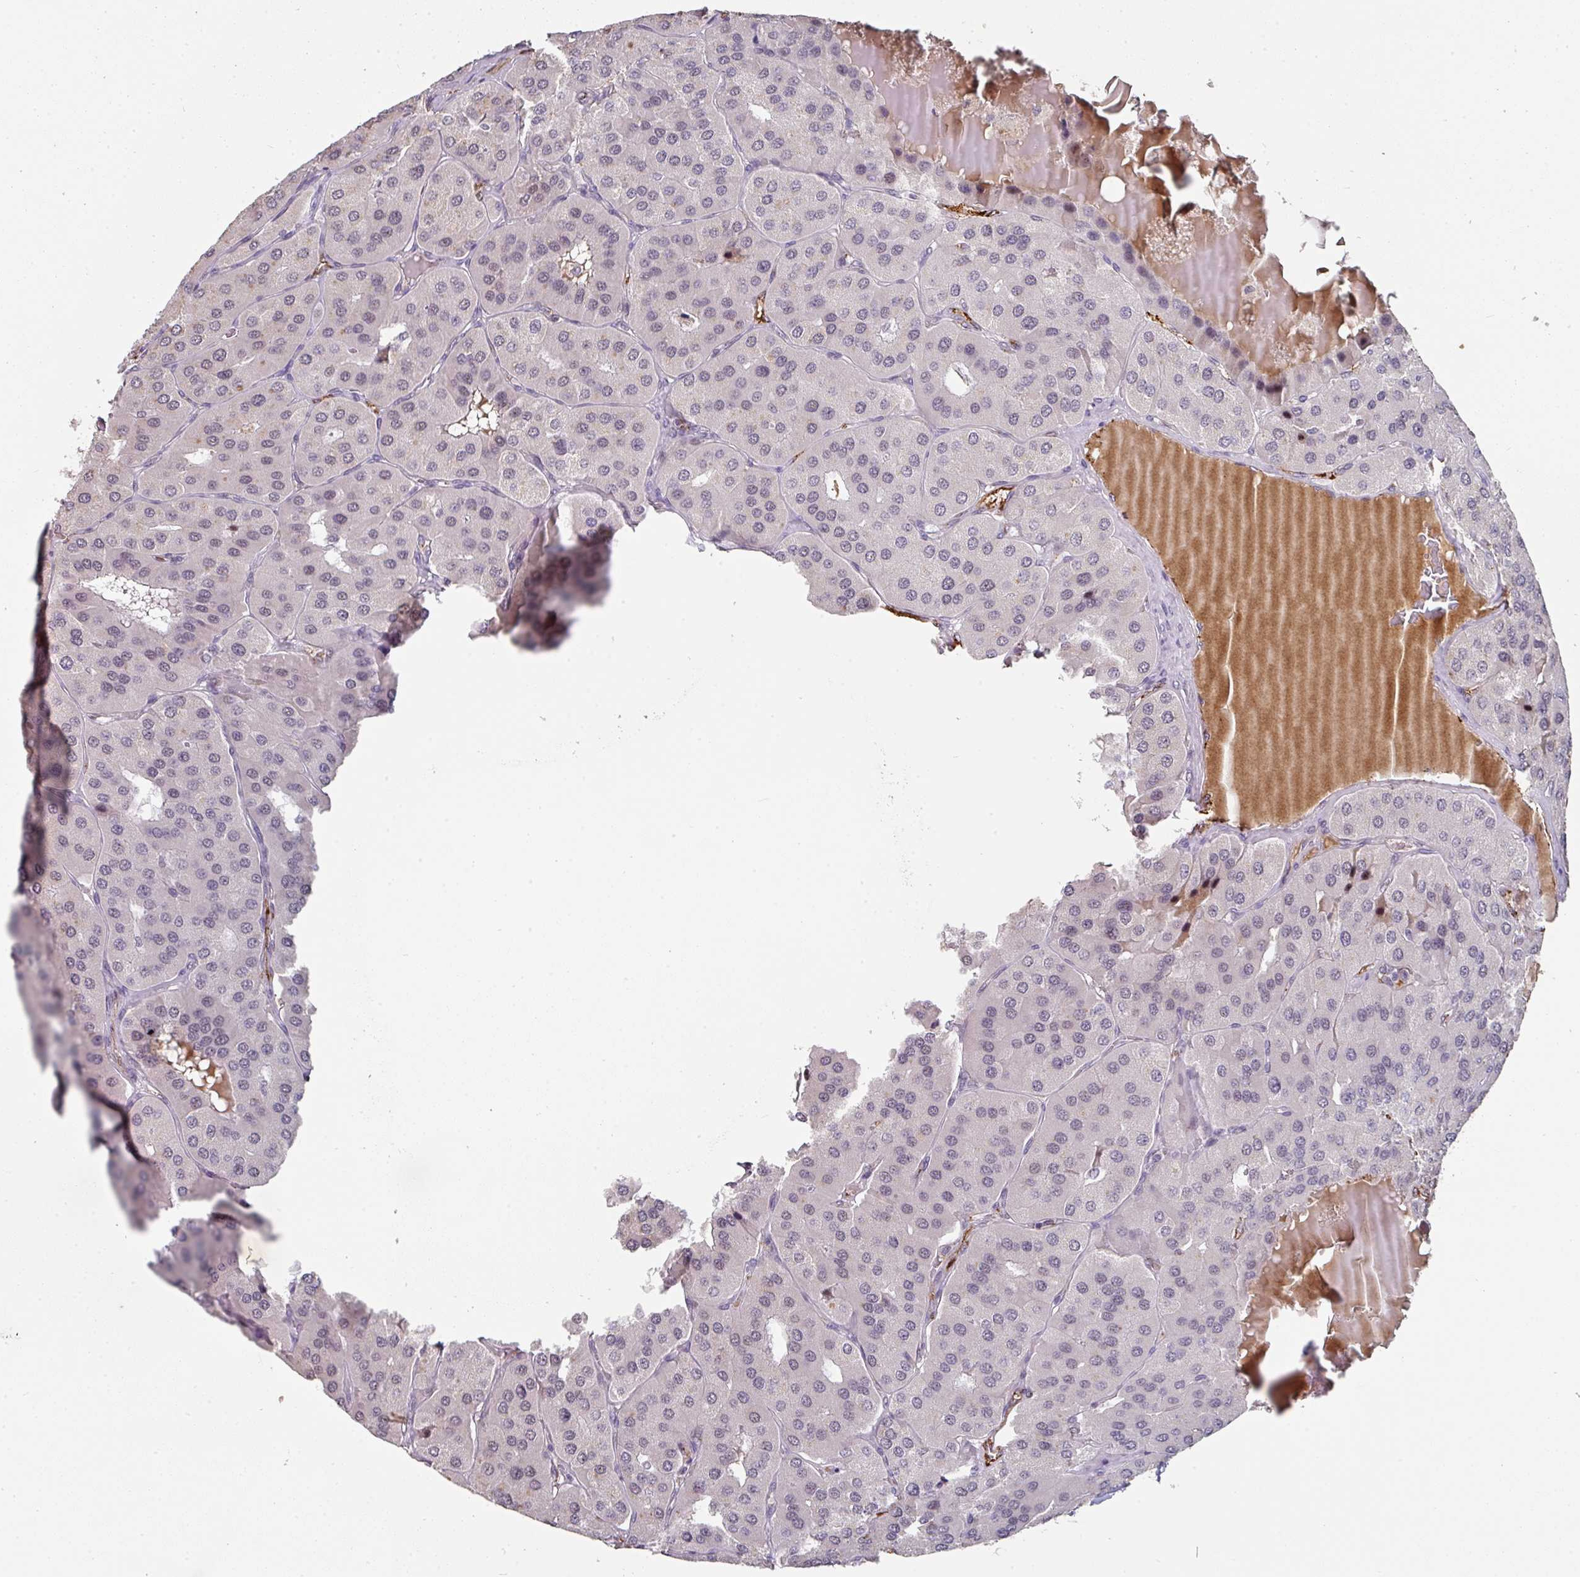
{"staining": {"intensity": "negative", "quantity": "none", "location": "none"}, "tissue": "parathyroid gland", "cell_type": "Glandular cells", "image_type": "normal", "snomed": [{"axis": "morphology", "description": "Normal tissue, NOS"}, {"axis": "morphology", "description": "Adenoma, NOS"}, {"axis": "topography", "description": "Parathyroid gland"}], "caption": "Micrograph shows no protein positivity in glandular cells of unremarkable parathyroid gland.", "gene": "SIDT2", "patient": {"sex": "female", "age": 86}}